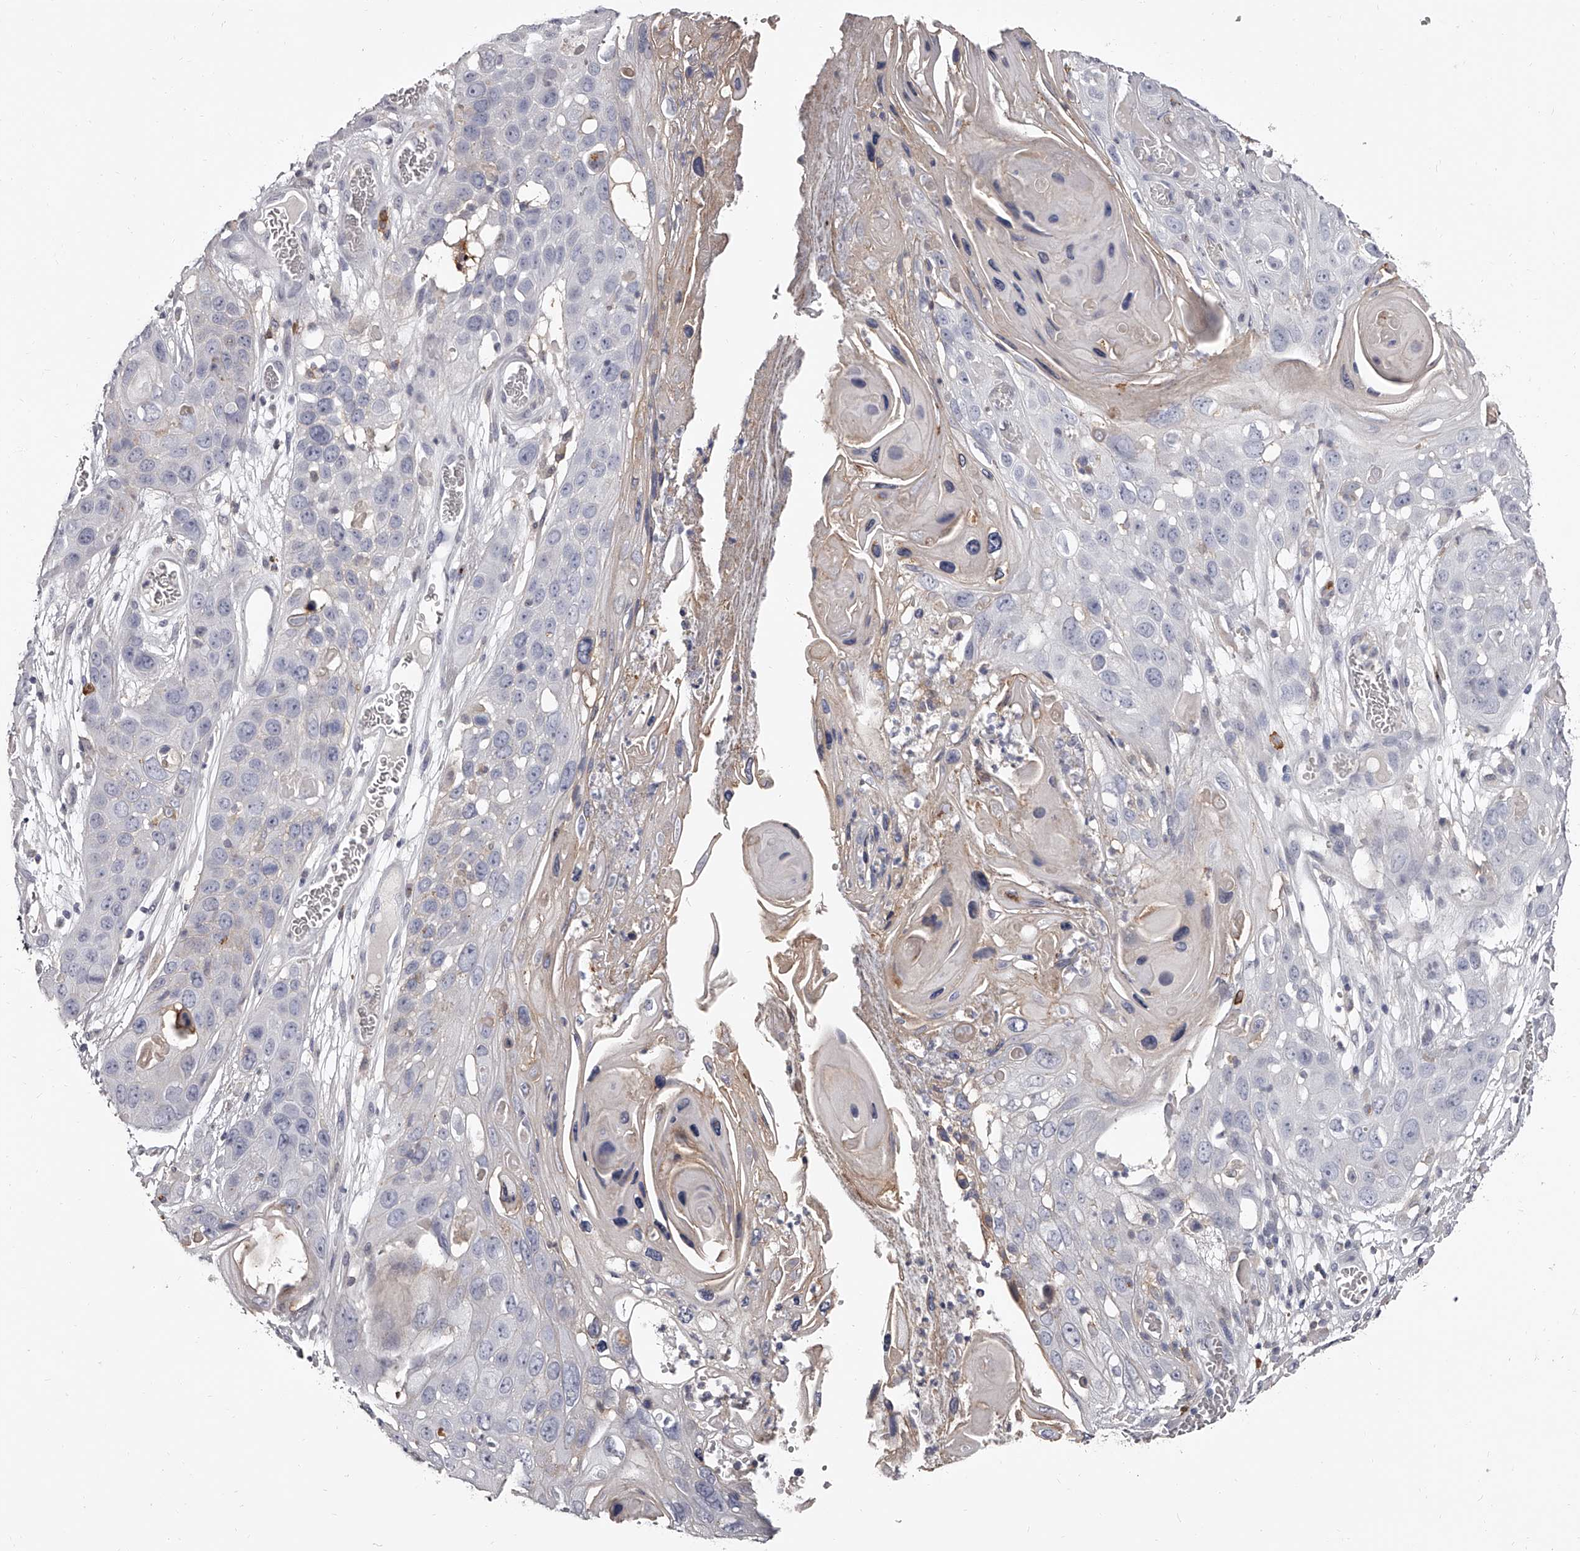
{"staining": {"intensity": "negative", "quantity": "none", "location": "none"}, "tissue": "skin cancer", "cell_type": "Tumor cells", "image_type": "cancer", "snomed": [{"axis": "morphology", "description": "Squamous cell carcinoma, NOS"}, {"axis": "topography", "description": "Skin"}], "caption": "This is an immunohistochemistry (IHC) photomicrograph of skin squamous cell carcinoma. There is no positivity in tumor cells.", "gene": "PACSIN1", "patient": {"sex": "male", "age": 55}}